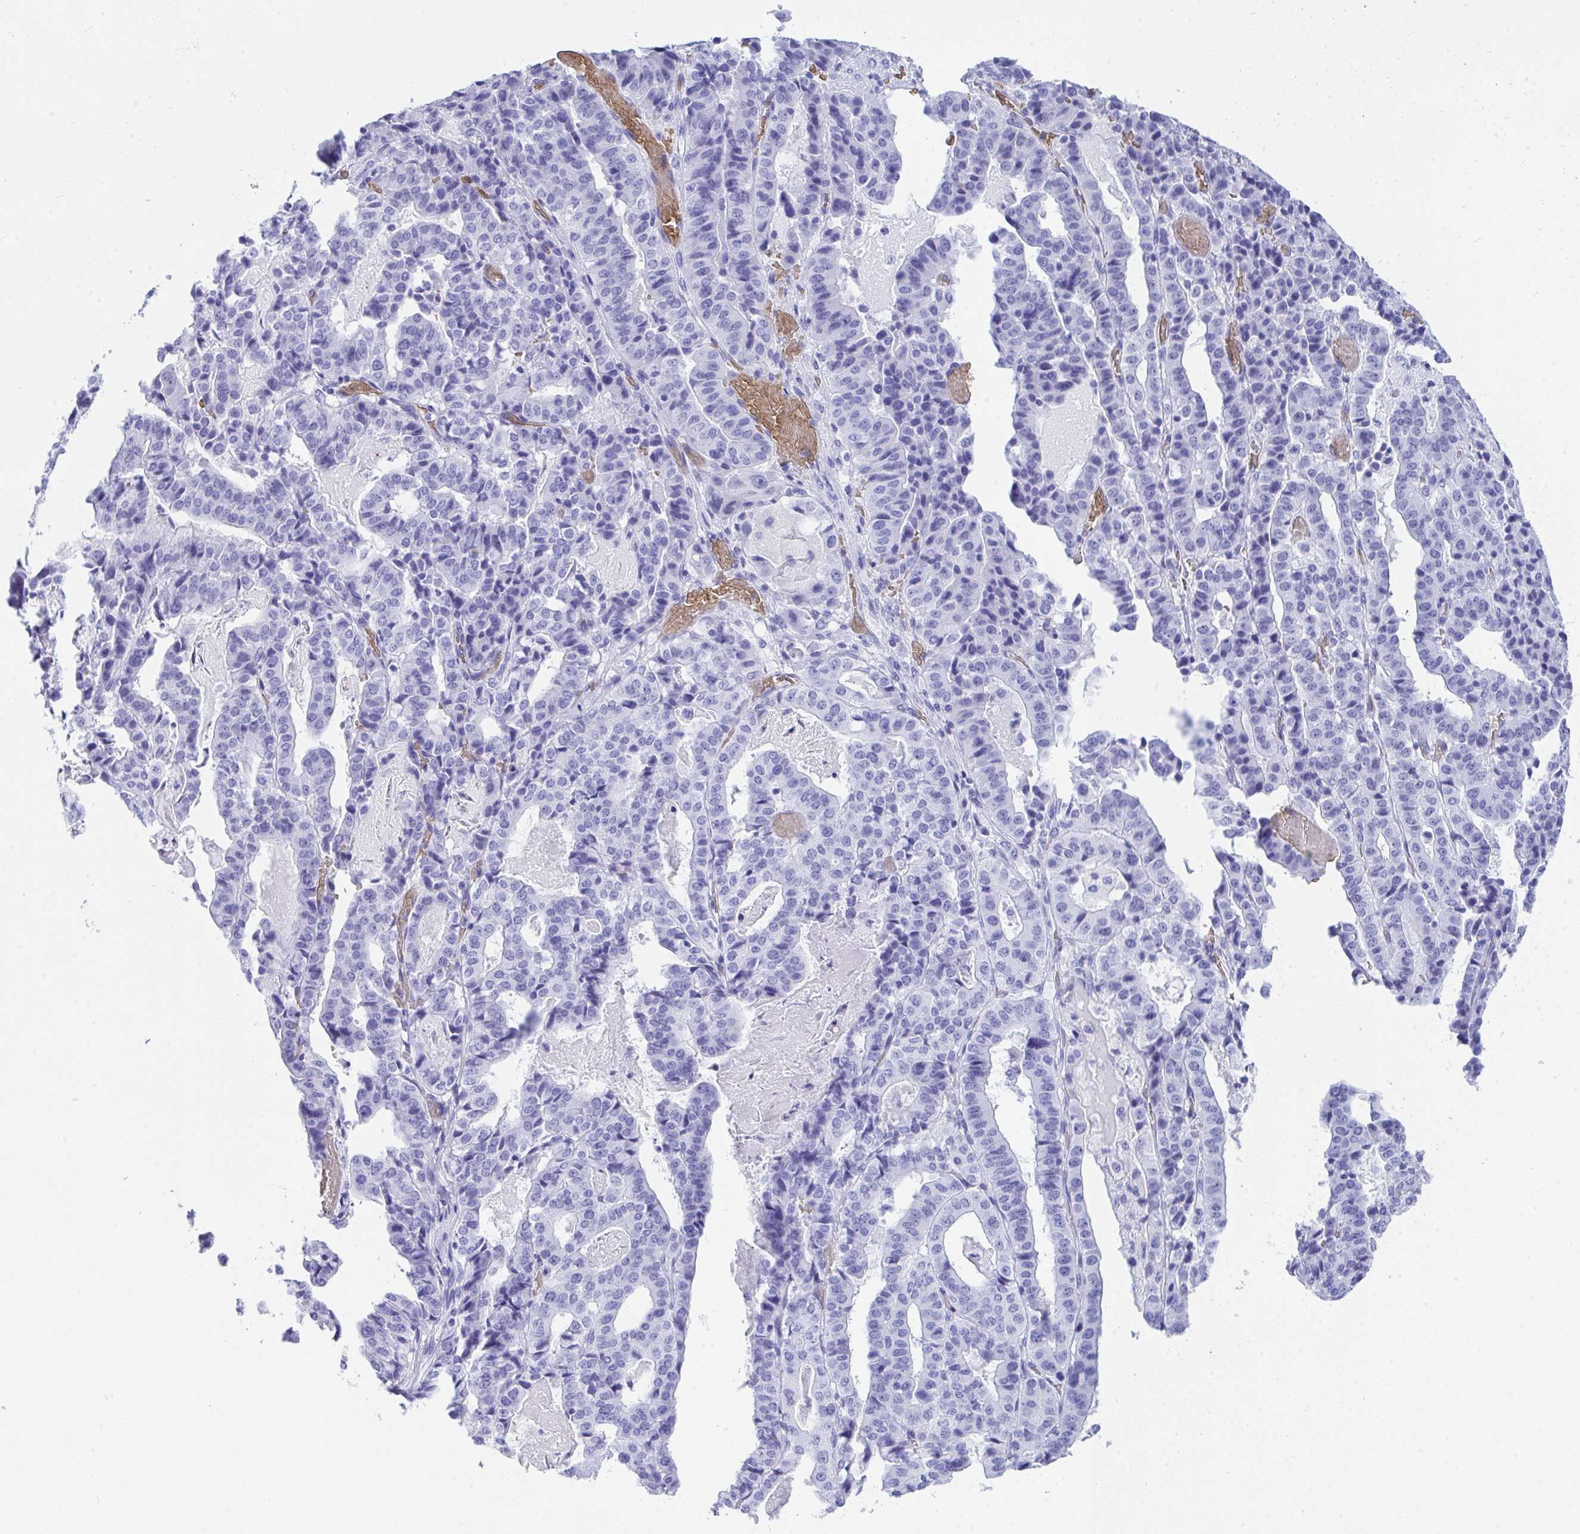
{"staining": {"intensity": "negative", "quantity": "none", "location": "none"}, "tissue": "stomach cancer", "cell_type": "Tumor cells", "image_type": "cancer", "snomed": [{"axis": "morphology", "description": "Adenocarcinoma, NOS"}, {"axis": "topography", "description": "Stomach"}], "caption": "Tumor cells are negative for protein expression in human stomach cancer.", "gene": "ANK1", "patient": {"sex": "male", "age": 48}}